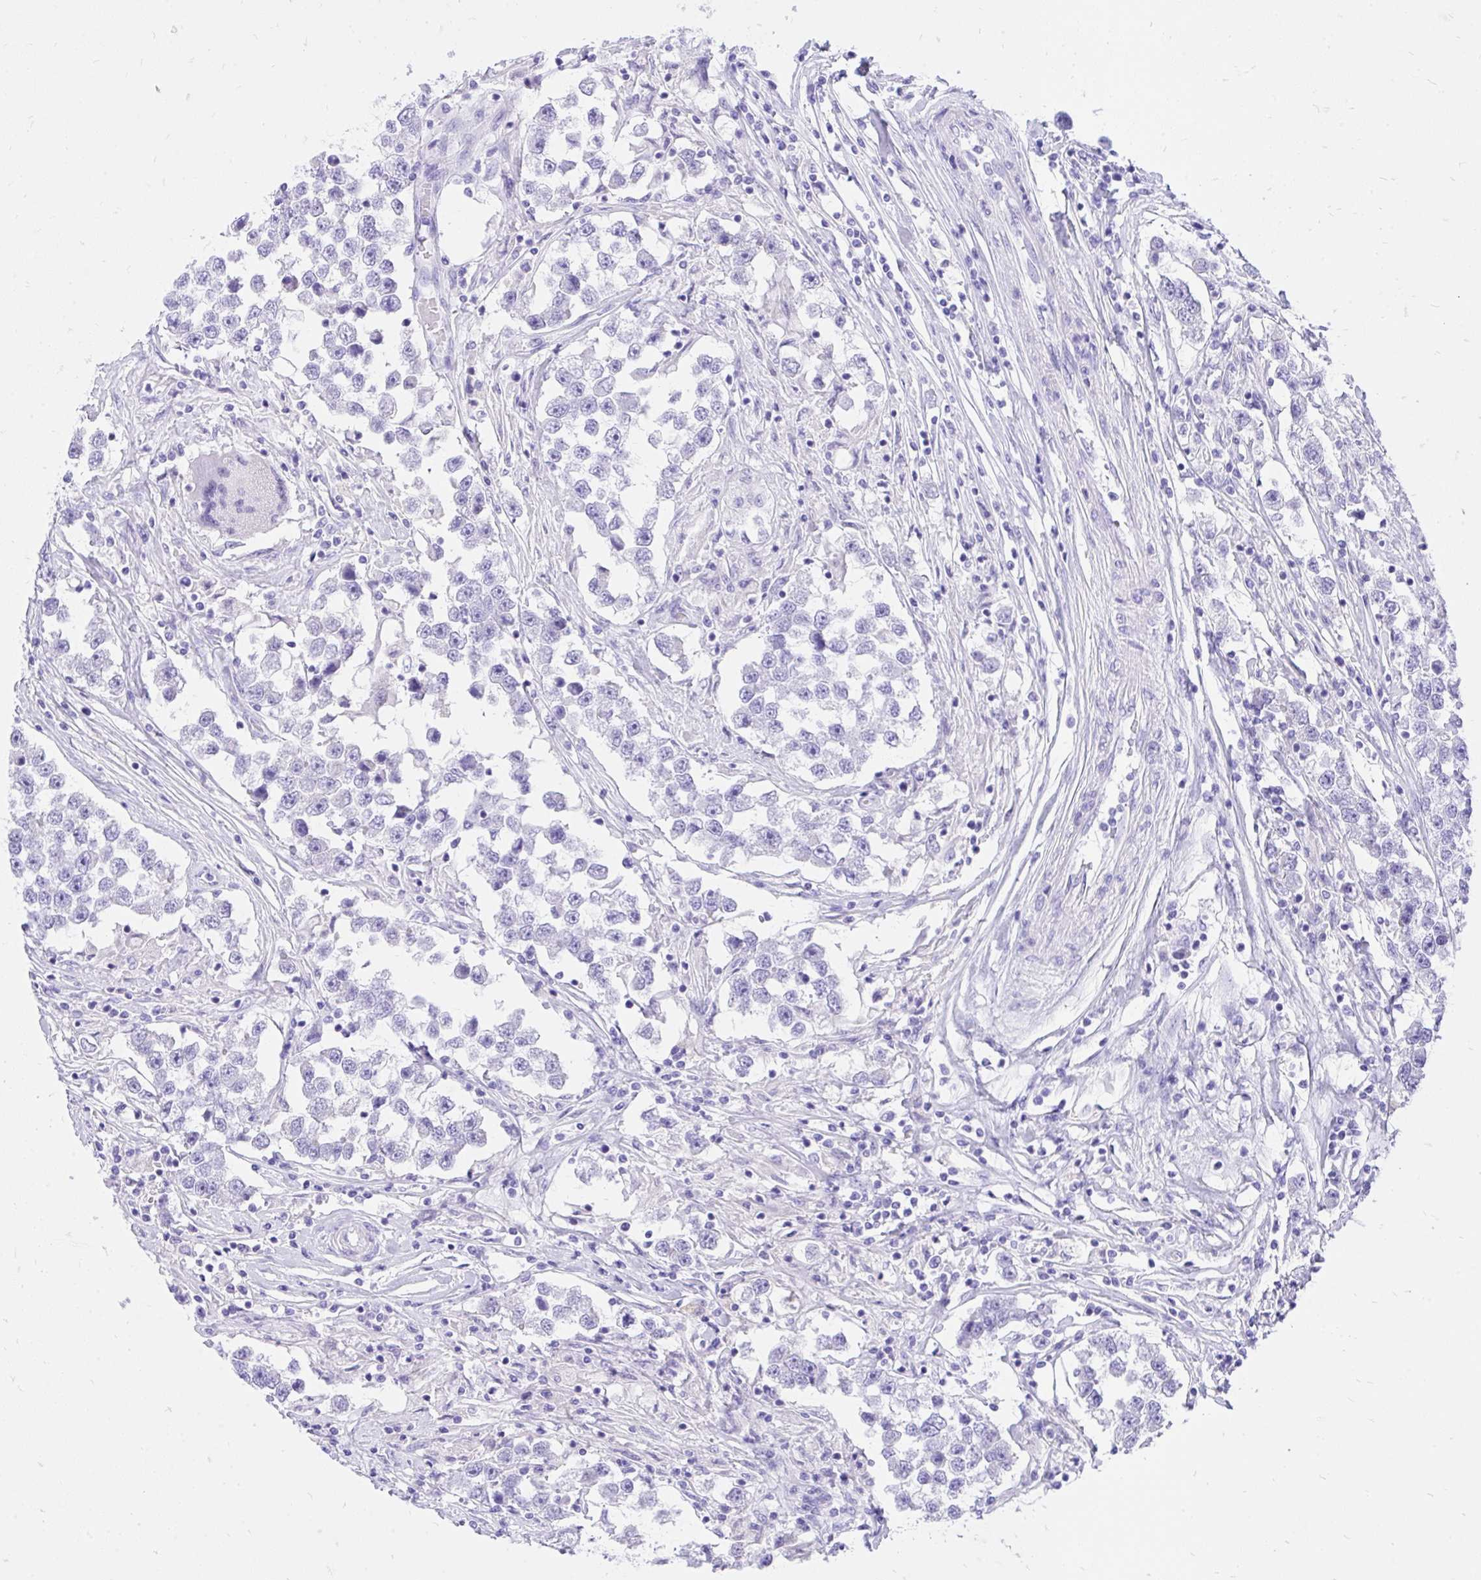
{"staining": {"intensity": "negative", "quantity": "none", "location": "none"}, "tissue": "testis cancer", "cell_type": "Tumor cells", "image_type": "cancer", "snomed": [{"axis": "morphology", "description": "Seminoma, NOS"}, {"axis": "topography", "description": "Testis"}], "caption": "Micrograph shows no significant protein positivity in tumor cells of testis cancer (seminoma).", "gene": "MON1A", "patient": {"sex": "male", "age": 46}}